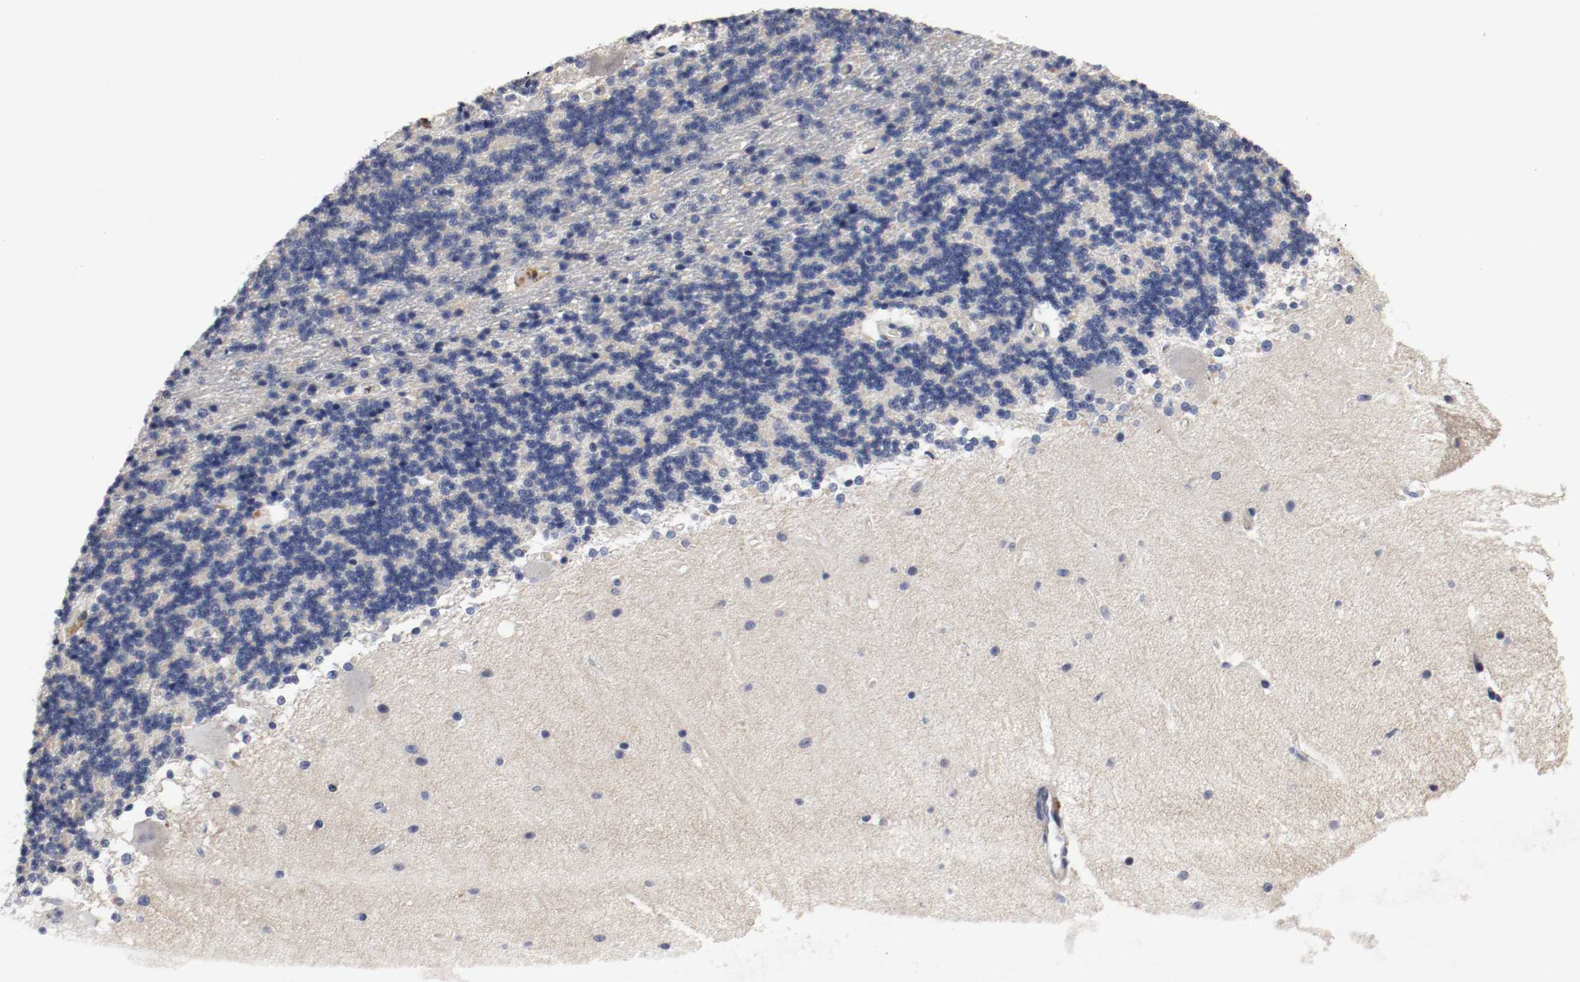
{"staining": {"intensity": "negative", "quantity": "none", "location": "none"}, "tissue": "cerebellum", "cell_type": "Cells in granular layer", "image_type": "normal", "snomed": [{"axis": "morphology", "description": "Normal tissue, NOS"}, {"axis": "topography", "description": "Cerebellum"}], "caption": "IHC histopathology image of benign cerebellum stained for a protein (brown), which demonstrates no positivity in cells in granular layer. Brightfield microscopy of immunohistochemistry stained with DAB (brown) and hematoxylin (blue), captured at high magnification.", "gene": "MCM6", "patient": {"sex": "female", "age": 54}}